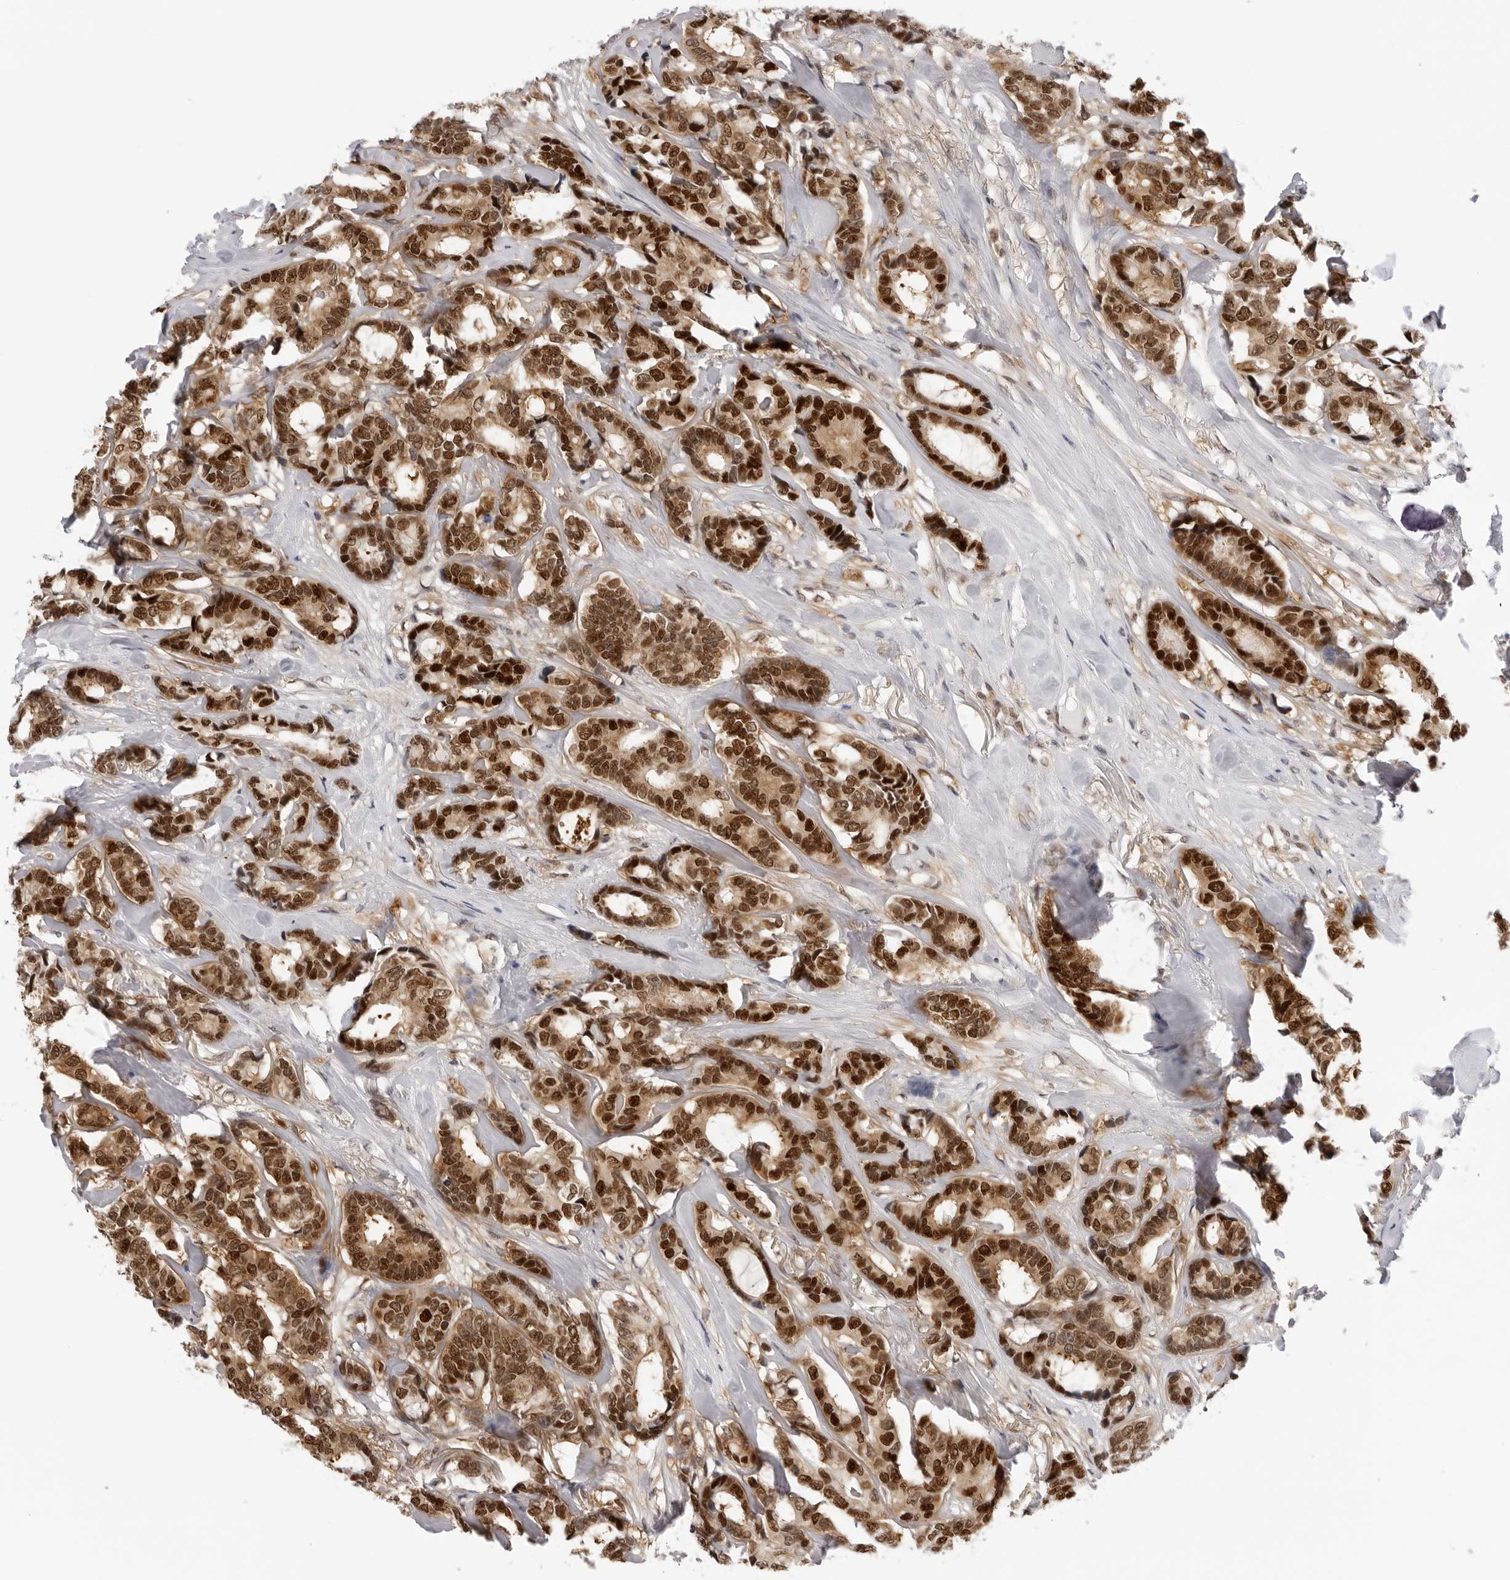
{"staining": {"intensity": "strong", "quantity": ">75%", "location": "cytoplasmic/membranous,nuclear"}, "tissue": "breast cancer", "cell_type": "Tumor cells", "image_type": "cancer", "snomed": [{"axis": "morphology", "description": "Duct carcinoma"}, {"axis": "topography", "description": "Breast"}], "caption": "Protein expression analysis of human breast cancer (infiltrating ductal carcinoma) reveals strong cytoplasmic/membranous and nuclear positivity in about >75% of tumor cells.", "gene": "WDR77", "patient": {"sex": "female", "age": 87}}